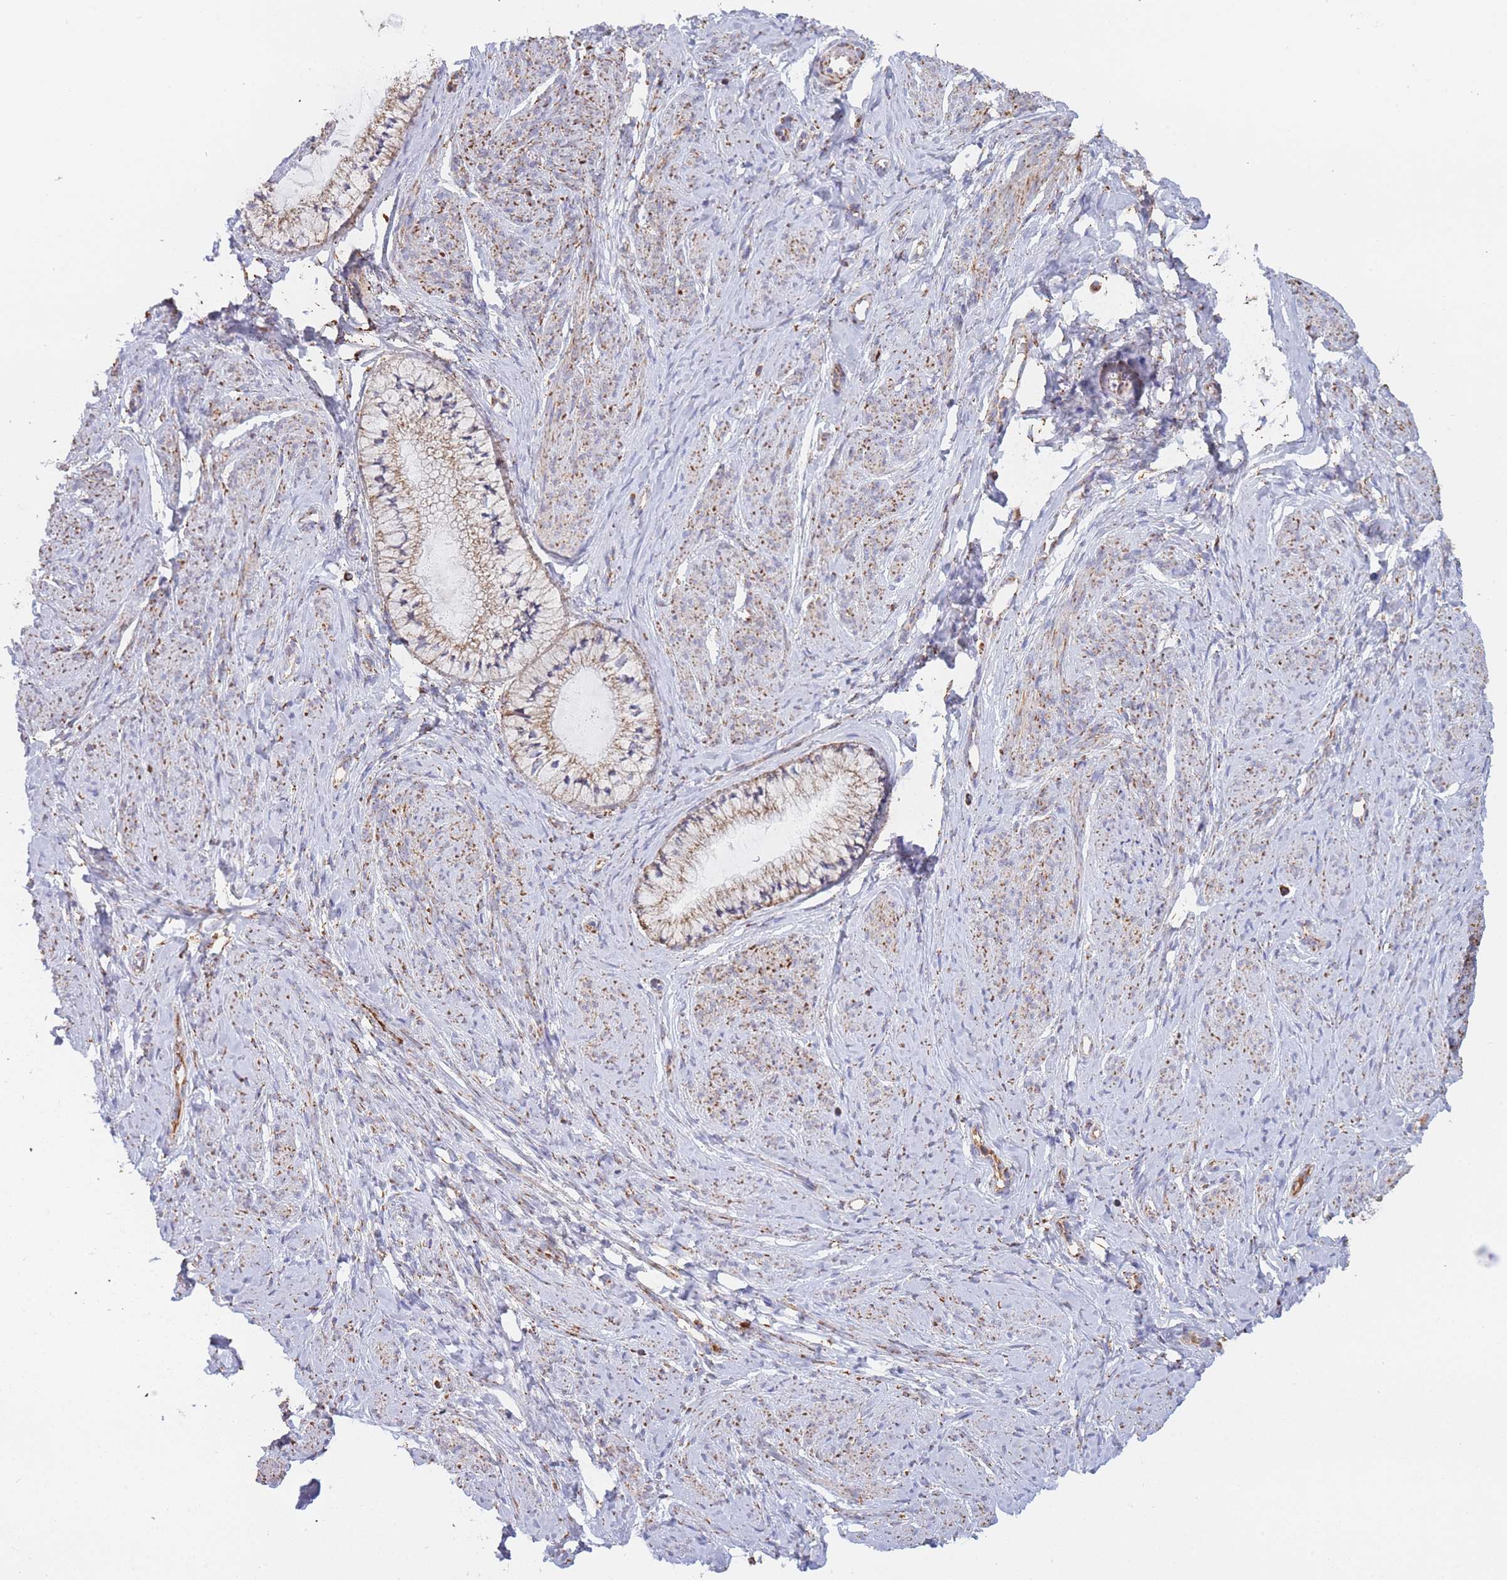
{"staining": {"intensity": "moderate", "quantity": ">75%", "location": "cytoplasmic/membranous"}, "tissue": "cervix", "cell_type": "Glandular cells", "image_type": "normal", "snomed": [{"axis": "morphology", "description": "Normal tissue, NOS"}, {"axis": "topography", "description": "Cervix"}], "caption": "Immunohistochemical staining of unremarkable cervix reveals medium levels of moderate cytoplasmic/membranous expression in about >75% of glandular cells. (Brightfield microscopy of DAB IHC at high magnification).", "gene": "MRPL17", "patient": {"sex": "female", "age": 42}}